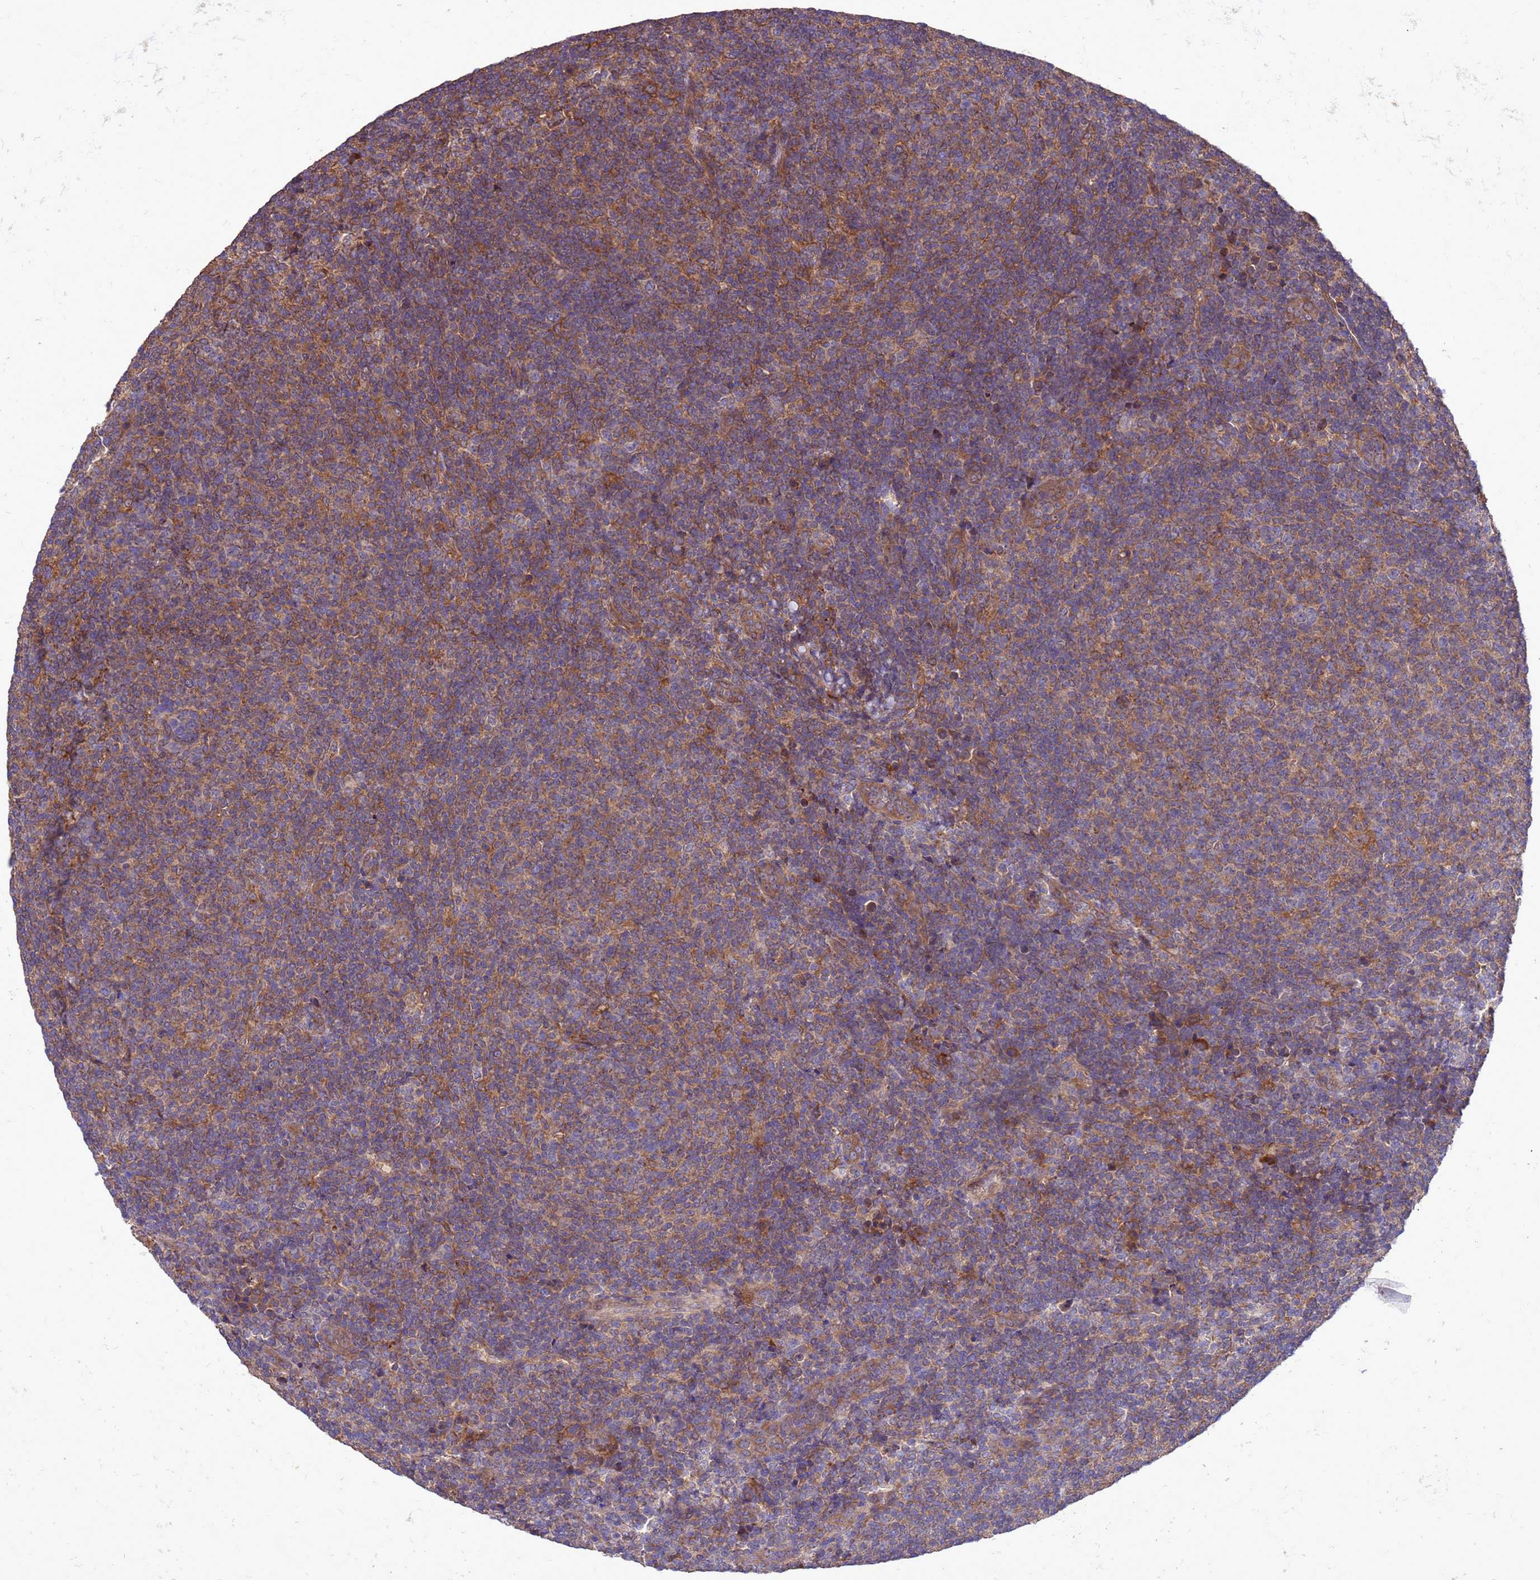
{"staining": {"intensity": "weak", "quantity": "25%-75%", "location": "cytoplasmic/membranous"}, "tissue": "lymphoma", "cell_type": "Tumor cells", "image_type": "cancer", "snomed": [{"axis": "morphology", "description": "Malignant lymphoma, non-Hodgkin's type, Low grade"}, {"axis": "topography", "description": "Lymph node"}], "caption": "High-power microscopy captured an immunohistochemistry (IHC) photomicrograph of low-grade malignant lymphoma, non-Hodgkin's type, revealing weak cytoplasmic/membranous staining in approximately 25%-75% of tumor cells.", "gene": "ARHGAP12", "patient": {"sex": "male", "age": 66}}